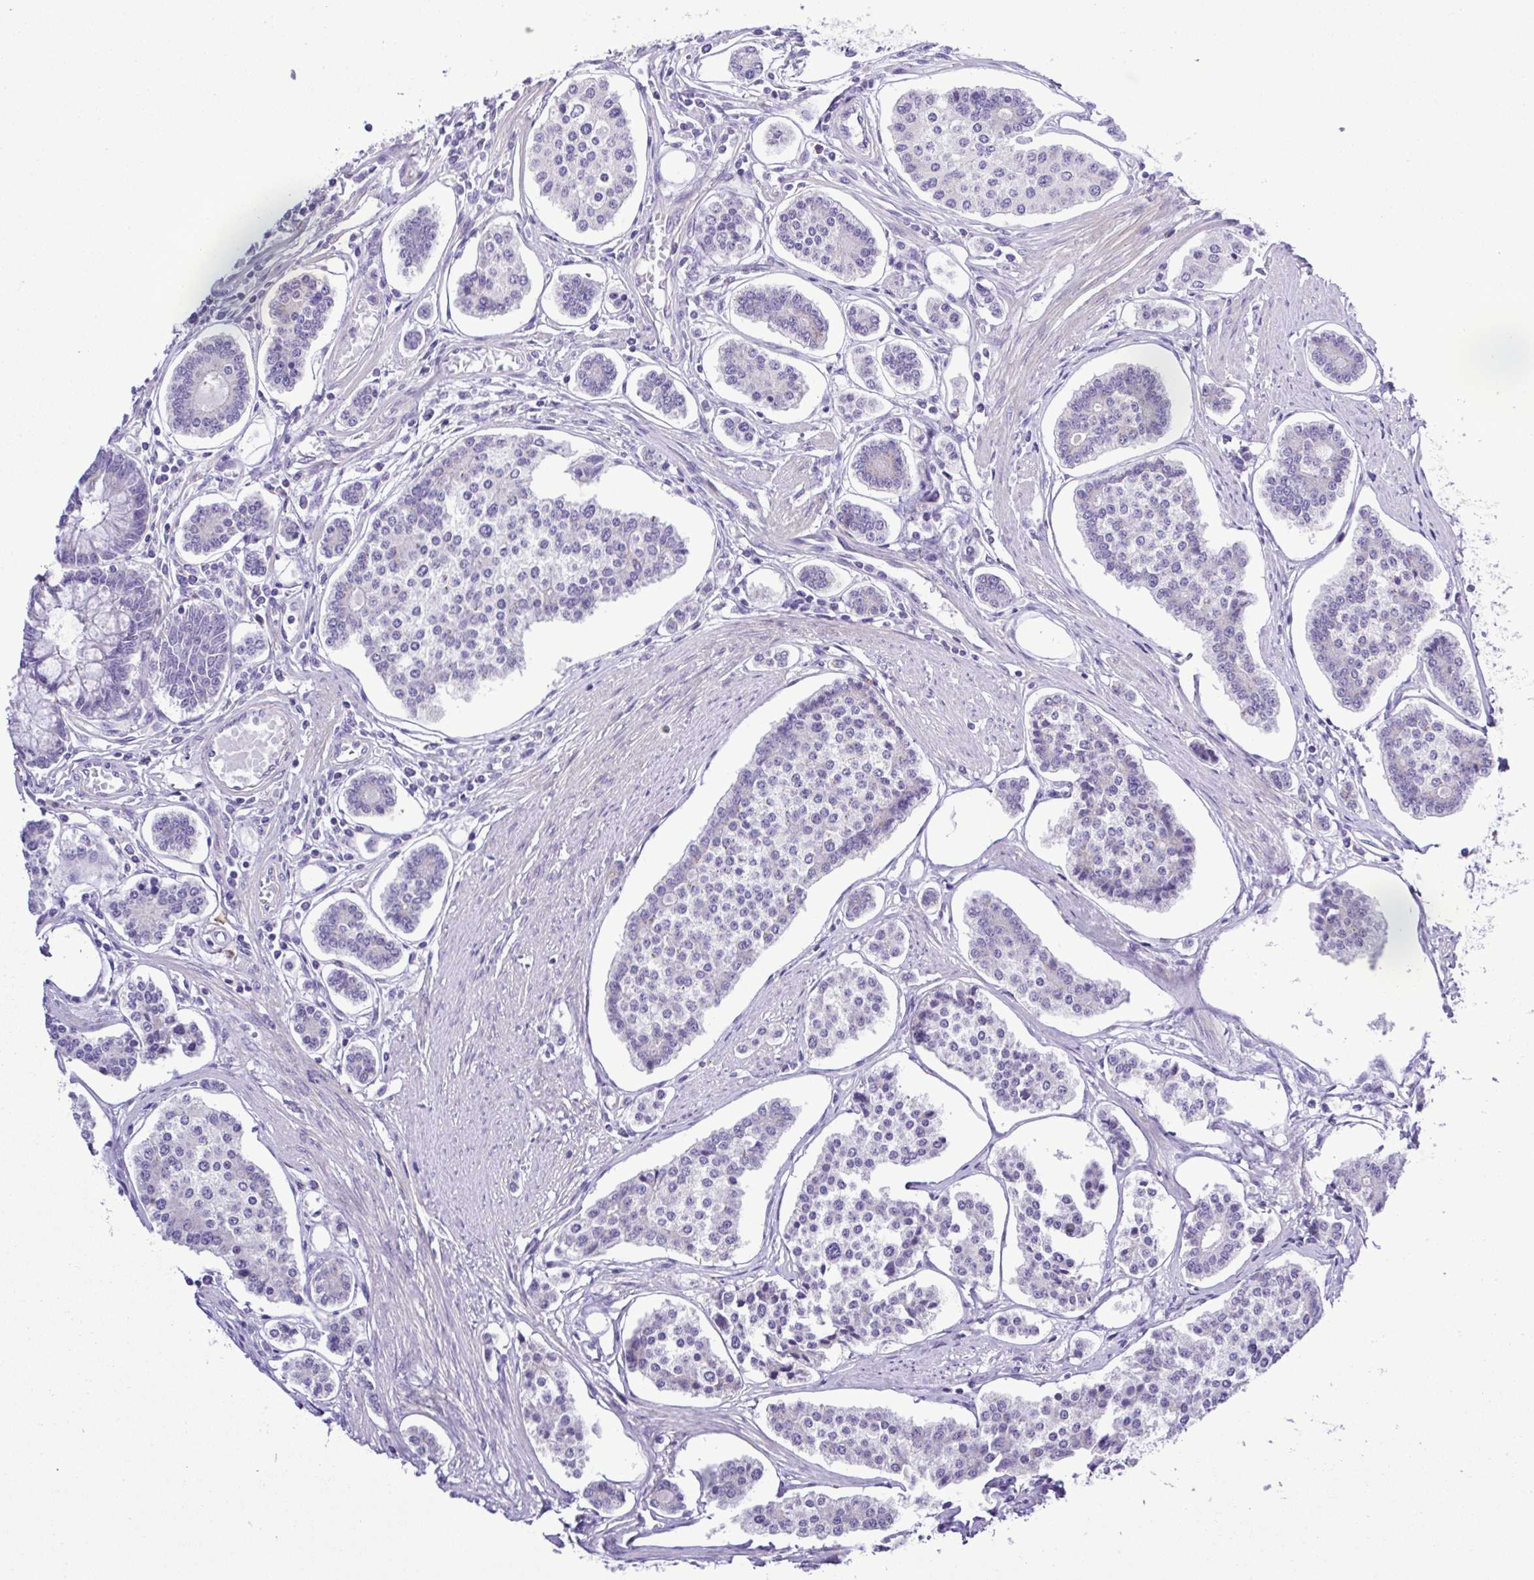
{"staining": {"intensity": "negative", "quantity": "none", "location": "none"}, "tissue": "carcinoid", "cell_type": "Tumor cells", "image_type": "cancer", "snomed": [{"axis": "morphology", "description": "Carcinoid, malignant, NOS"}, {"axis": "topography", "description": "Small intestine"}], "caption": "DAB immunohistochemical staining of human carcinoid shows no significant positivity in tumor cells.", "gene": "GABBR2", "patient": {"sex": "female", "age": 65}}